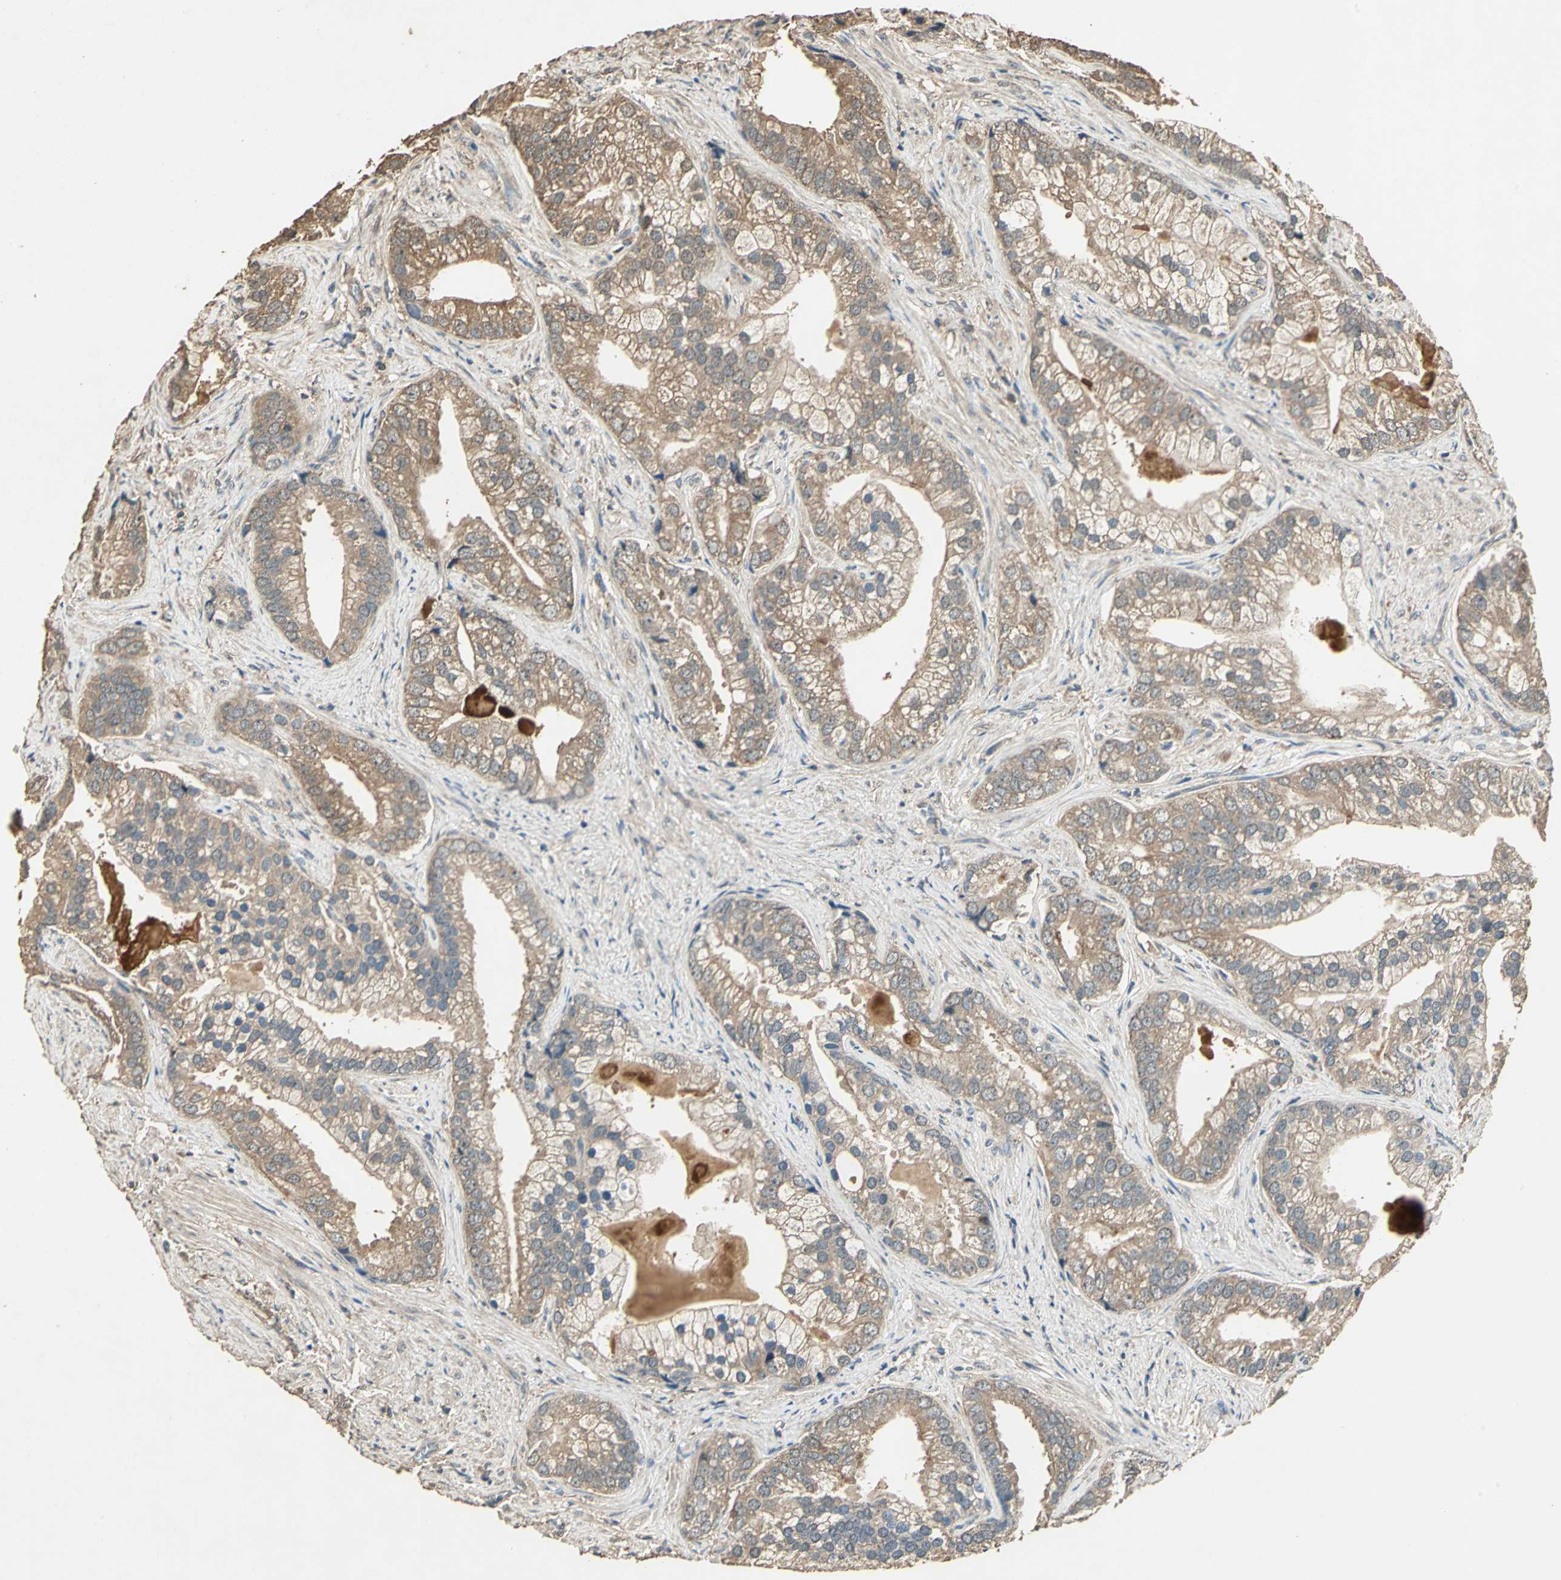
{"staining": {"intensity": "moderate", "quantity": ">75%", "location": "cytoplasmic/membranous"}, "tissue": "prostate cancer", "cell_type": "Tumor cells", "image_type": "cancer", "snomed": [{"axis": "morphology", "description": "Adenocarcinoma, Low grade"}, {"axis": "topography", "description": "Prostate"}], "caption": "Prostate cancer (low-grade adenocarcinoma) stained with a protein marker exhibits moderate staining in tumor cells.", "gene": "TMPRSS4", "patient": {"sex": "male", "age": 71}}